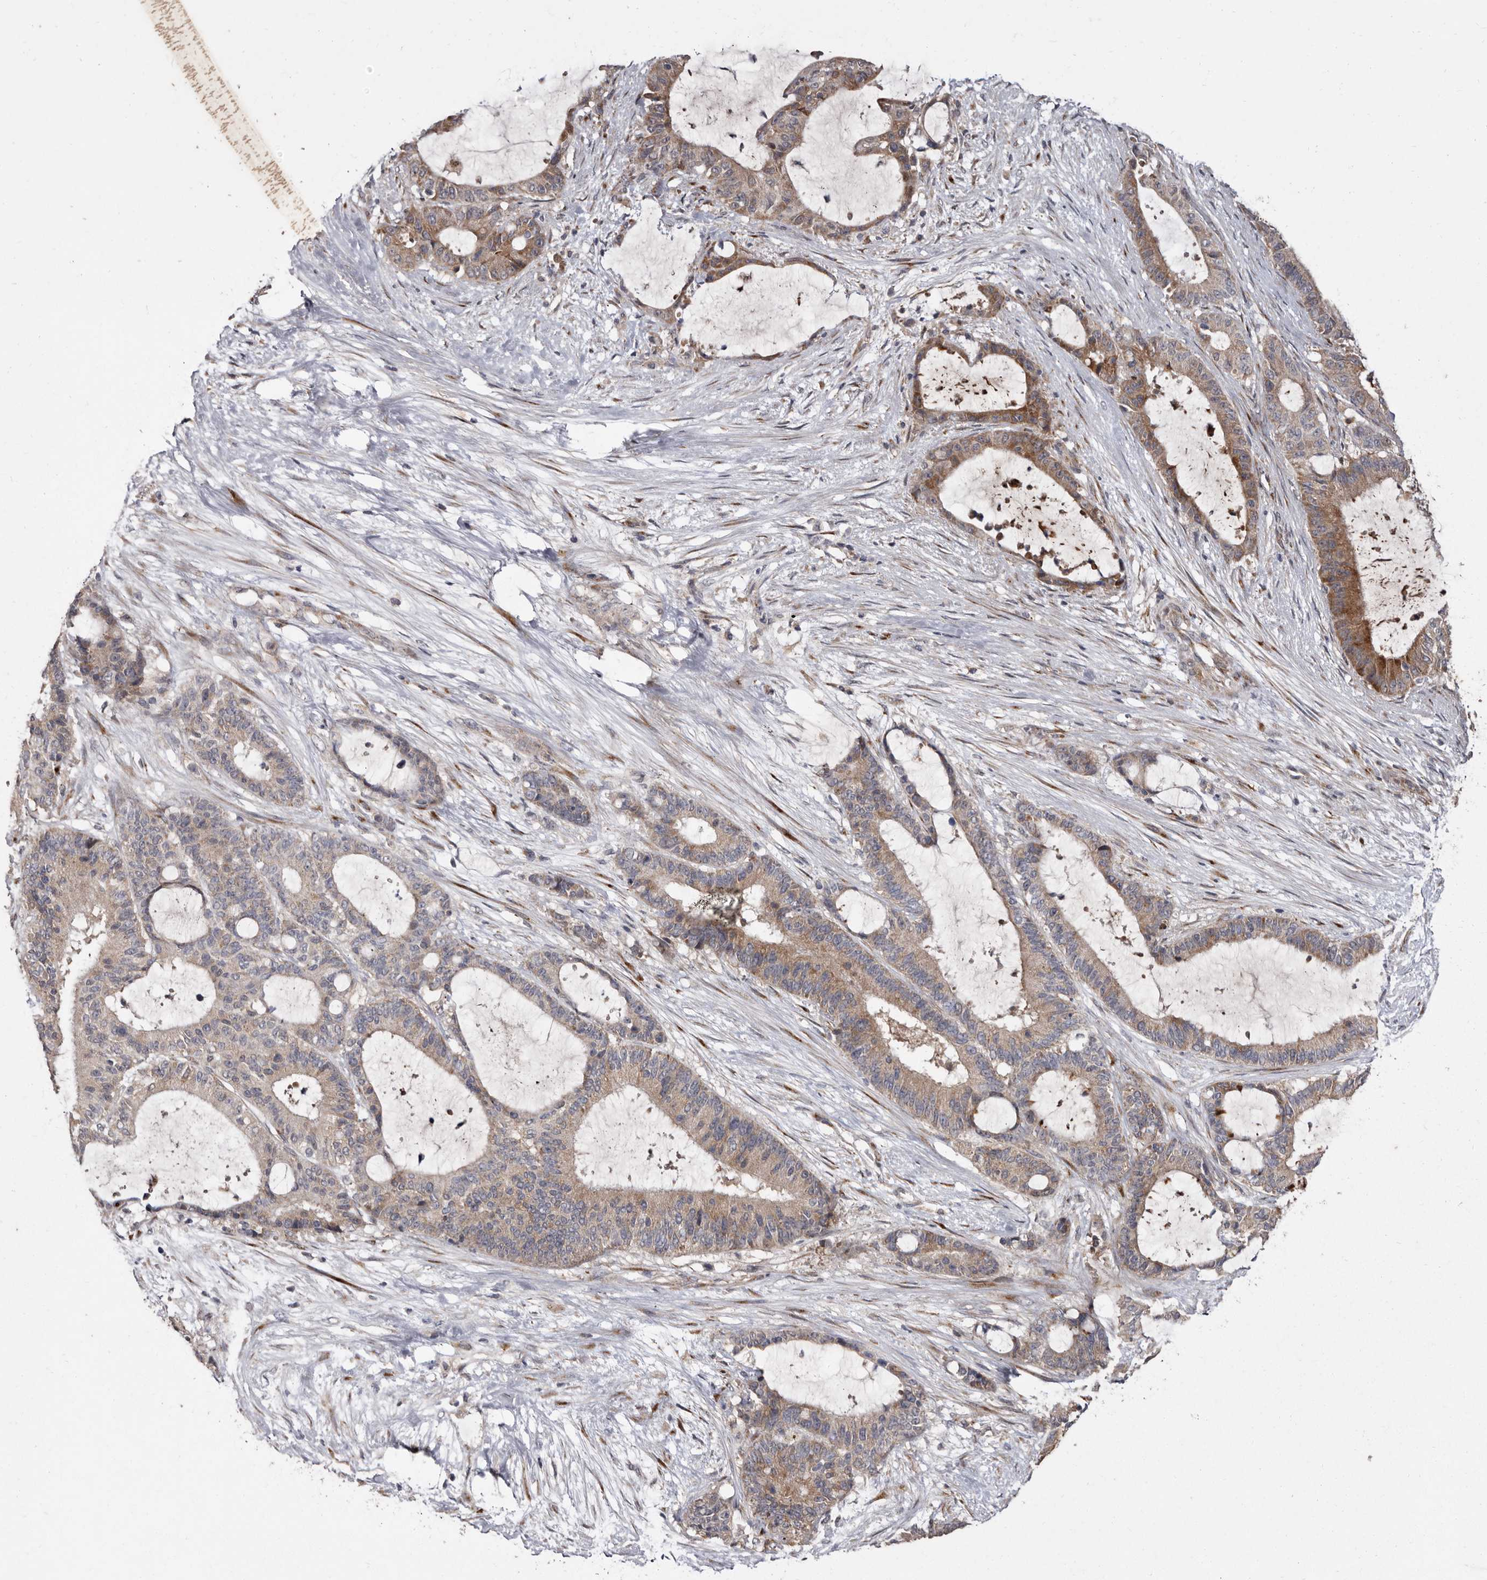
{"staining": {"intensity": "moderate", "quantity": ">75%", "location": "cytoplasmic/membranous"}, "tissue": "liver cancer", "cell_type": "Tumor cells", "image_type": "cancer", "snomed": [{"axis": "morphology", "description": "Normal tissue, NOS"}, {"axis": "morphology", "description": "Cholangiocarcinoma"}, {"axis": "topography", "description": "Liver"}, {"axis": "topography", "description": "Peripheral nerve tissue"}], "caption": "An IHC image of tumor tissue is shown. Protein staining in brown shows moderate cytoplasmic/membranous positivity in cholangiocarcinoma (liver) within tumor cells.", "gene": "FLAD1", "patient": {"sex": "female", "age": 73}}